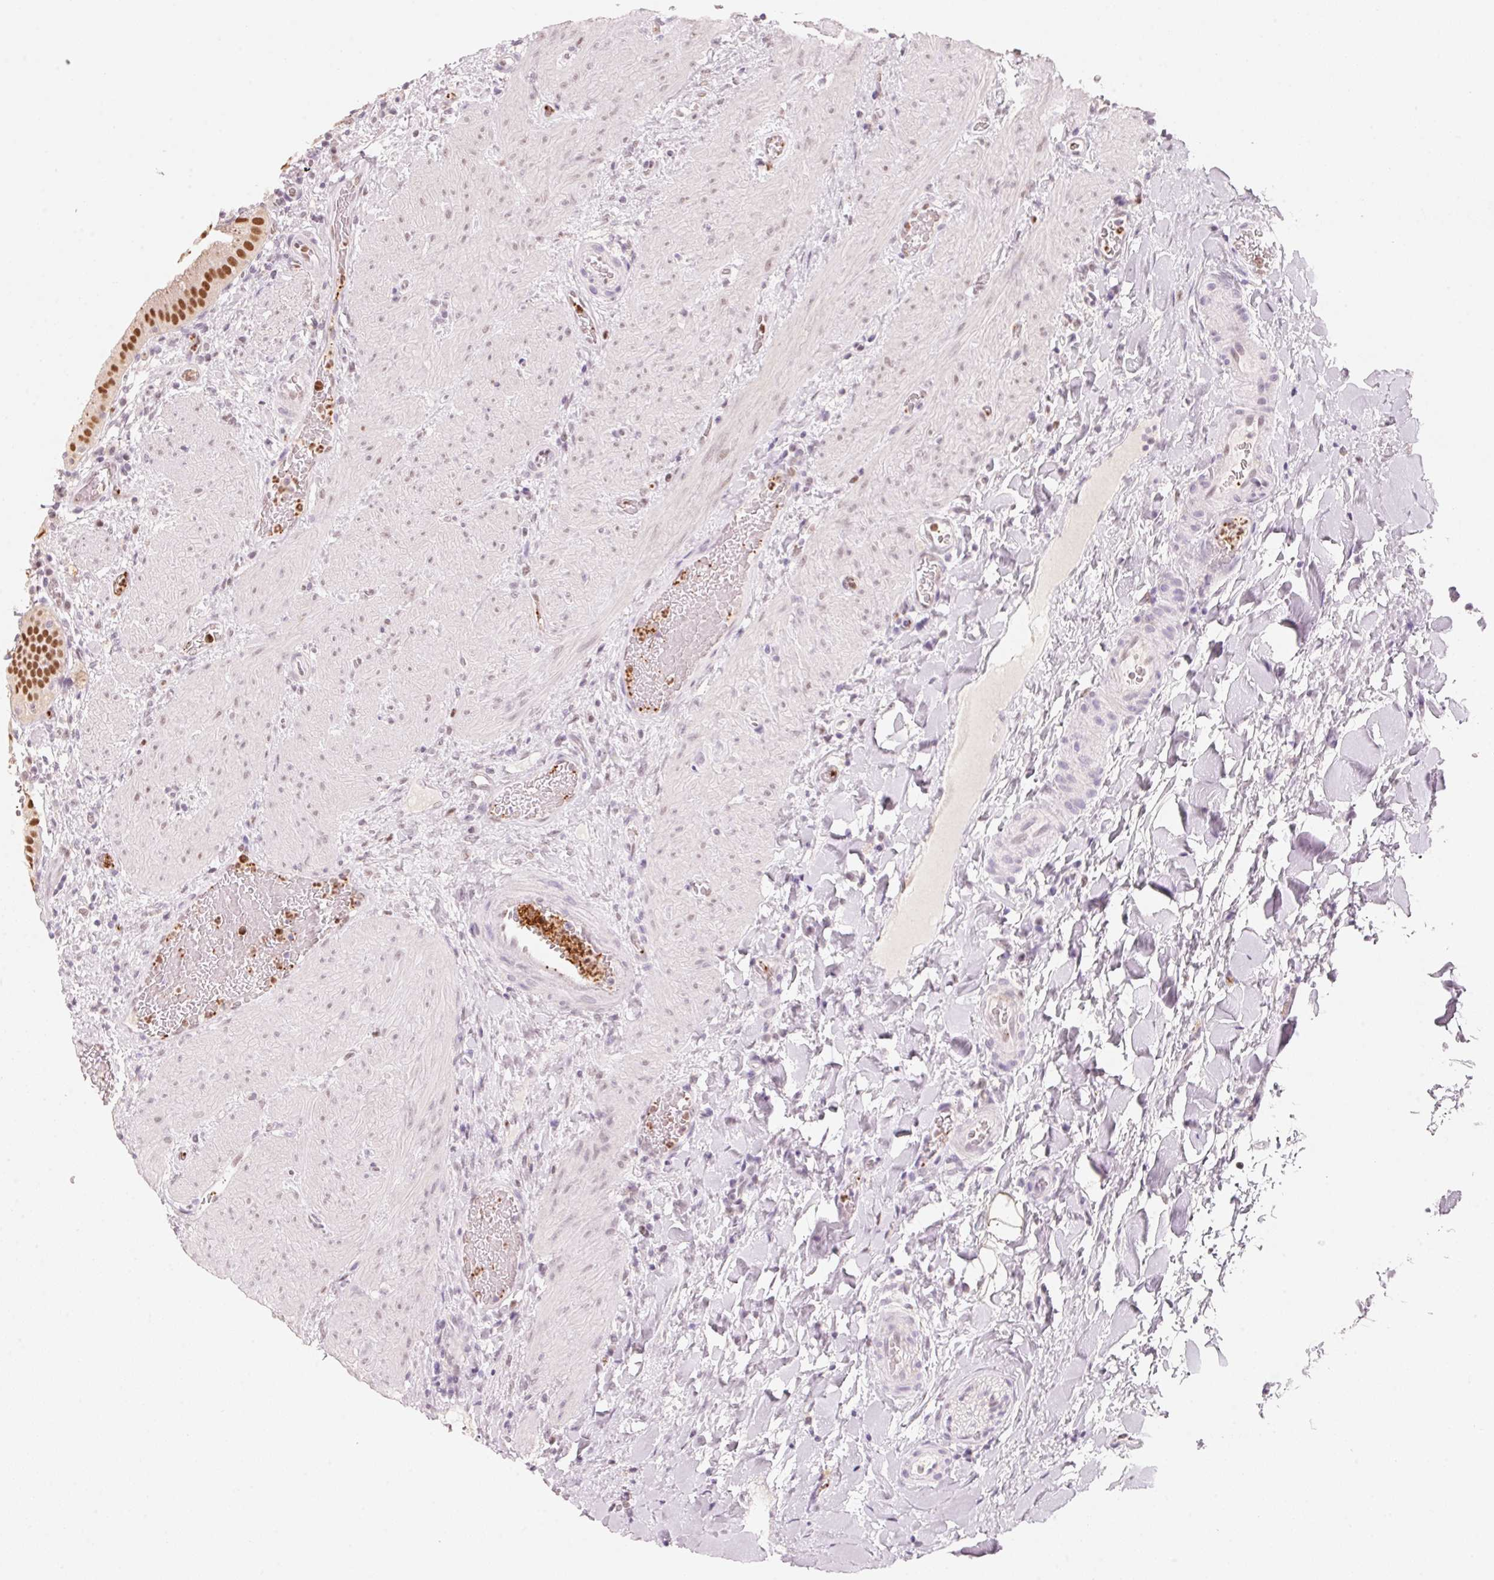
{"staining": {"intensity": "moderate", "quantity": ">75%", "location": "nuclear"}, "tissue": "gallbladder", "cell_type": "Glandular cells", "image_type": "normal", "snomed": [{"axis": "morphology", "description": "Normal tissue, NOS"}, {"axis": "topography", "description": "Gallbladder"}], "caption": "Moderate nuclear staining is seen in approximately >75% of glandular cells in normal gallbladder.", "gene": "ARHGAP22", "patient": {"sex": "male", "age": 26}}